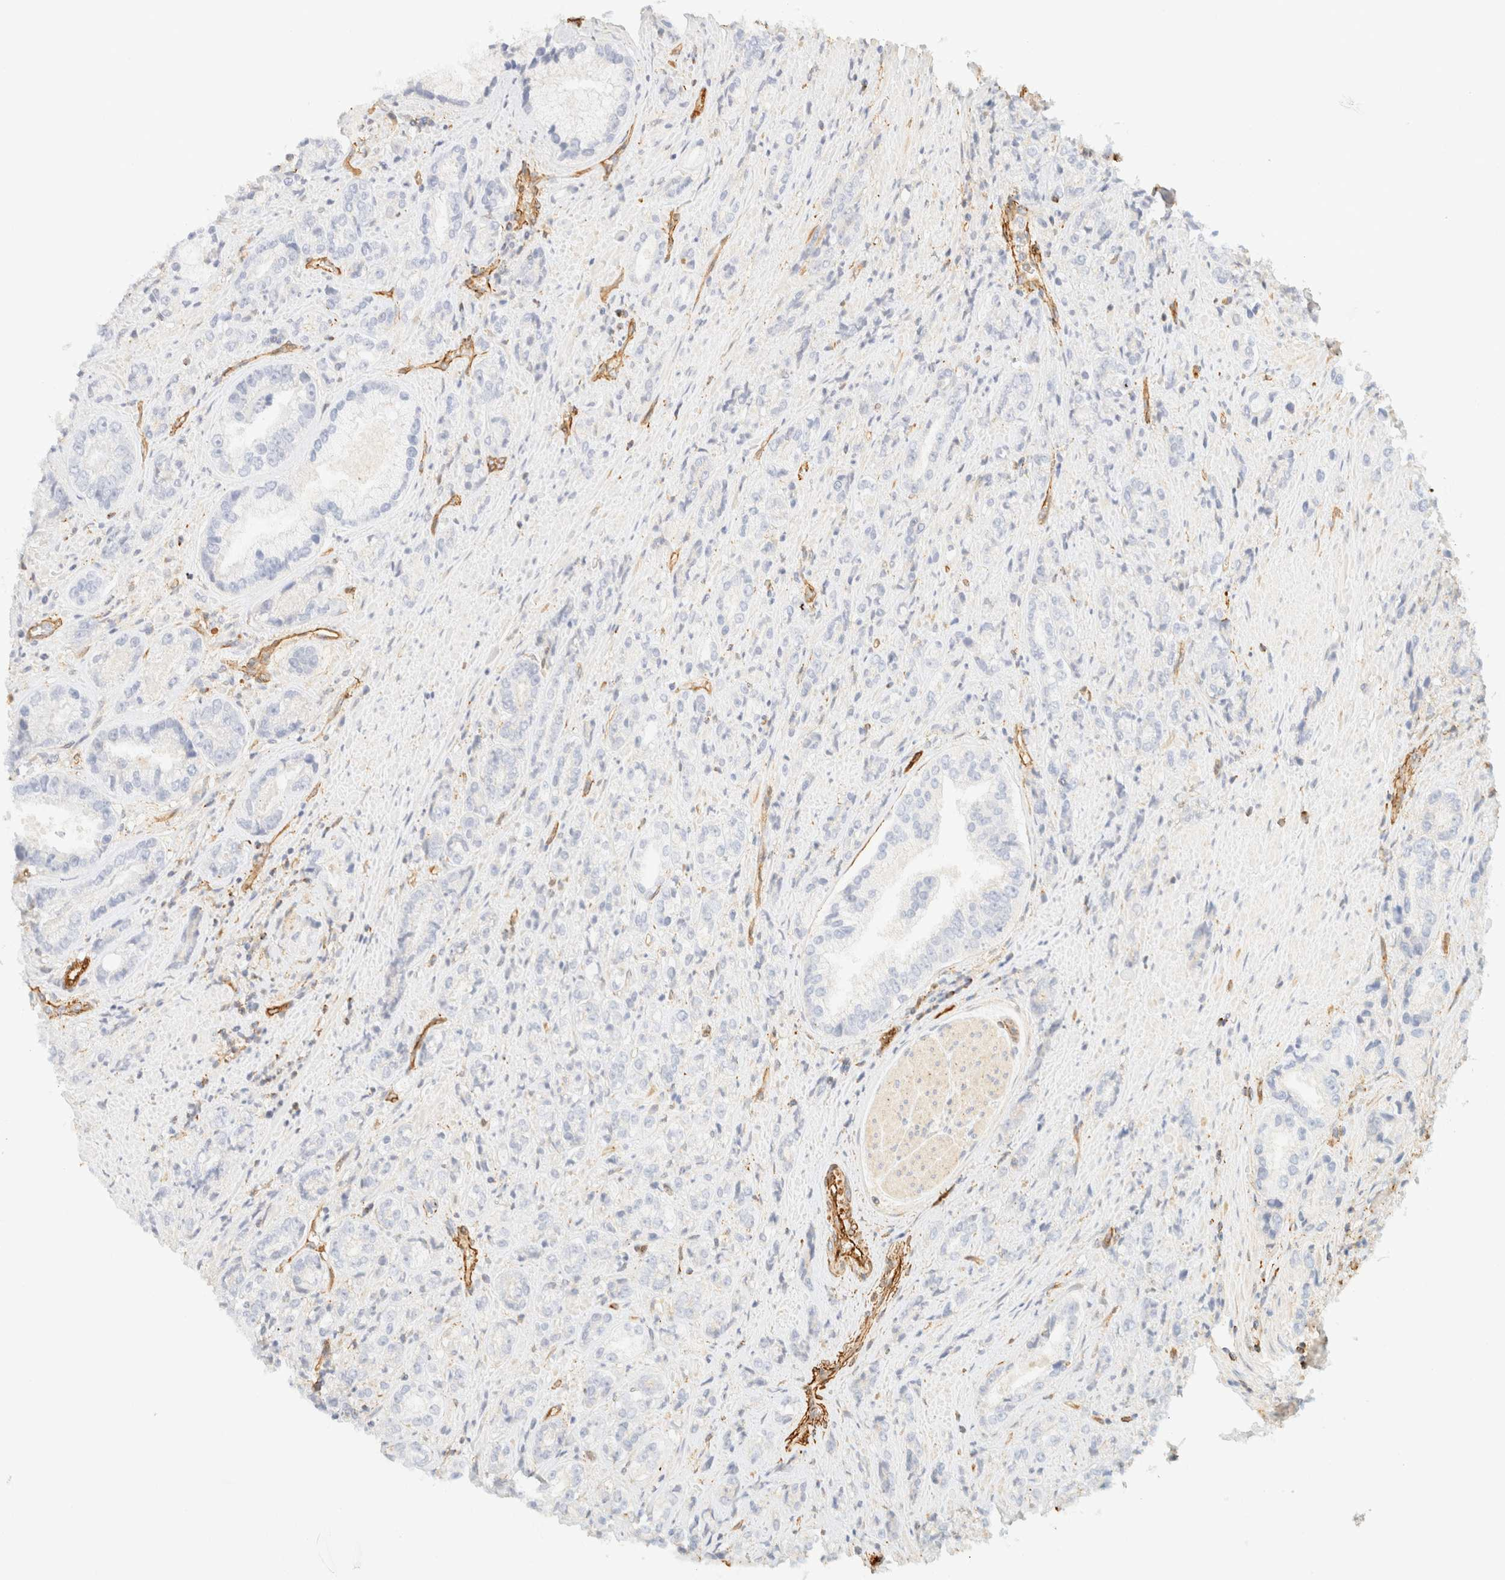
{"staining": {"intensity": "negative", "quantity": "none", "location": "none"}, "tissue": "prostate cancer", "cell_type": "Tumor cells", "image_type": "cancer", "snomed": [{"axis": "morphology", "description": "Adenocarcinoma, High grade"}, {"axis": "topography", "description": "Prostate"}], "caption": "The histopathology image displays no significant positivity in tumor cells of prostate cancer (adenocarcinoma (high-grade)). Nuclei are stained in blue.", "gene": "OTOP2", "patient": {"sex": "male", "age": 61}}